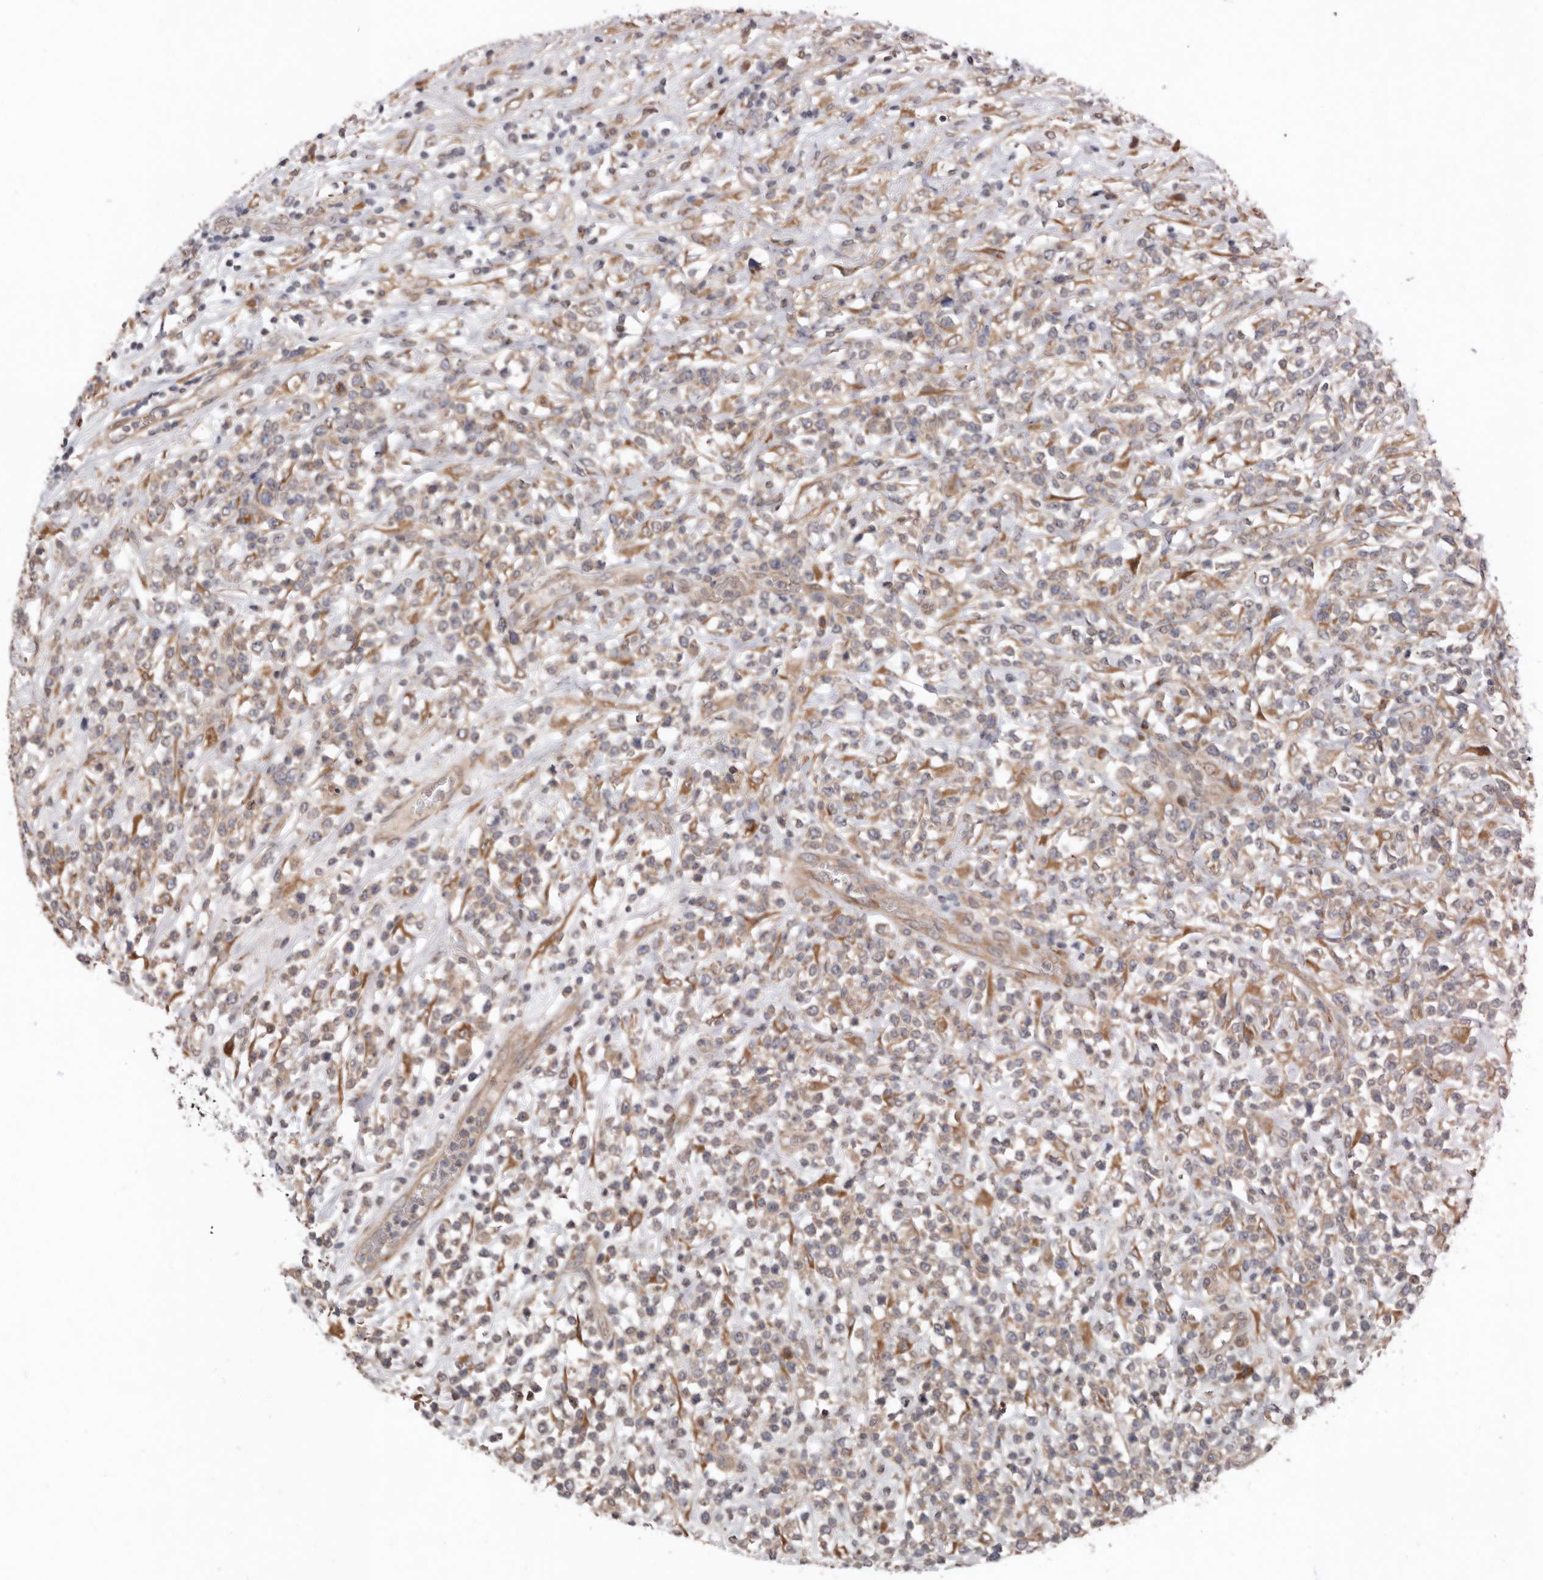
{"staining": {"intensity": "weak", "quantity": "25%-75%", "location": "cytoplasmic/membranous"}, "tissue": "lymphoma", "cell_type": "Tumor cells", "image_type": "cancer", "snomed": [{"axis": "morphology", "description": "Malignant lymphoma, non-Hodgkin's type, High grade"}, {"axis": "topography", "description": "Colon"}], "caption": "Malignant lymphoma, non-Hodgkin's type (high-grade) stained with DAB immunohistochemistry (IHC) shows low levels of weak cytoplasmic/membranous expression in approximately 25%-75% of tumor cells.", "gene": "CHML", "patient": {"sex": "female", "age": 53}}